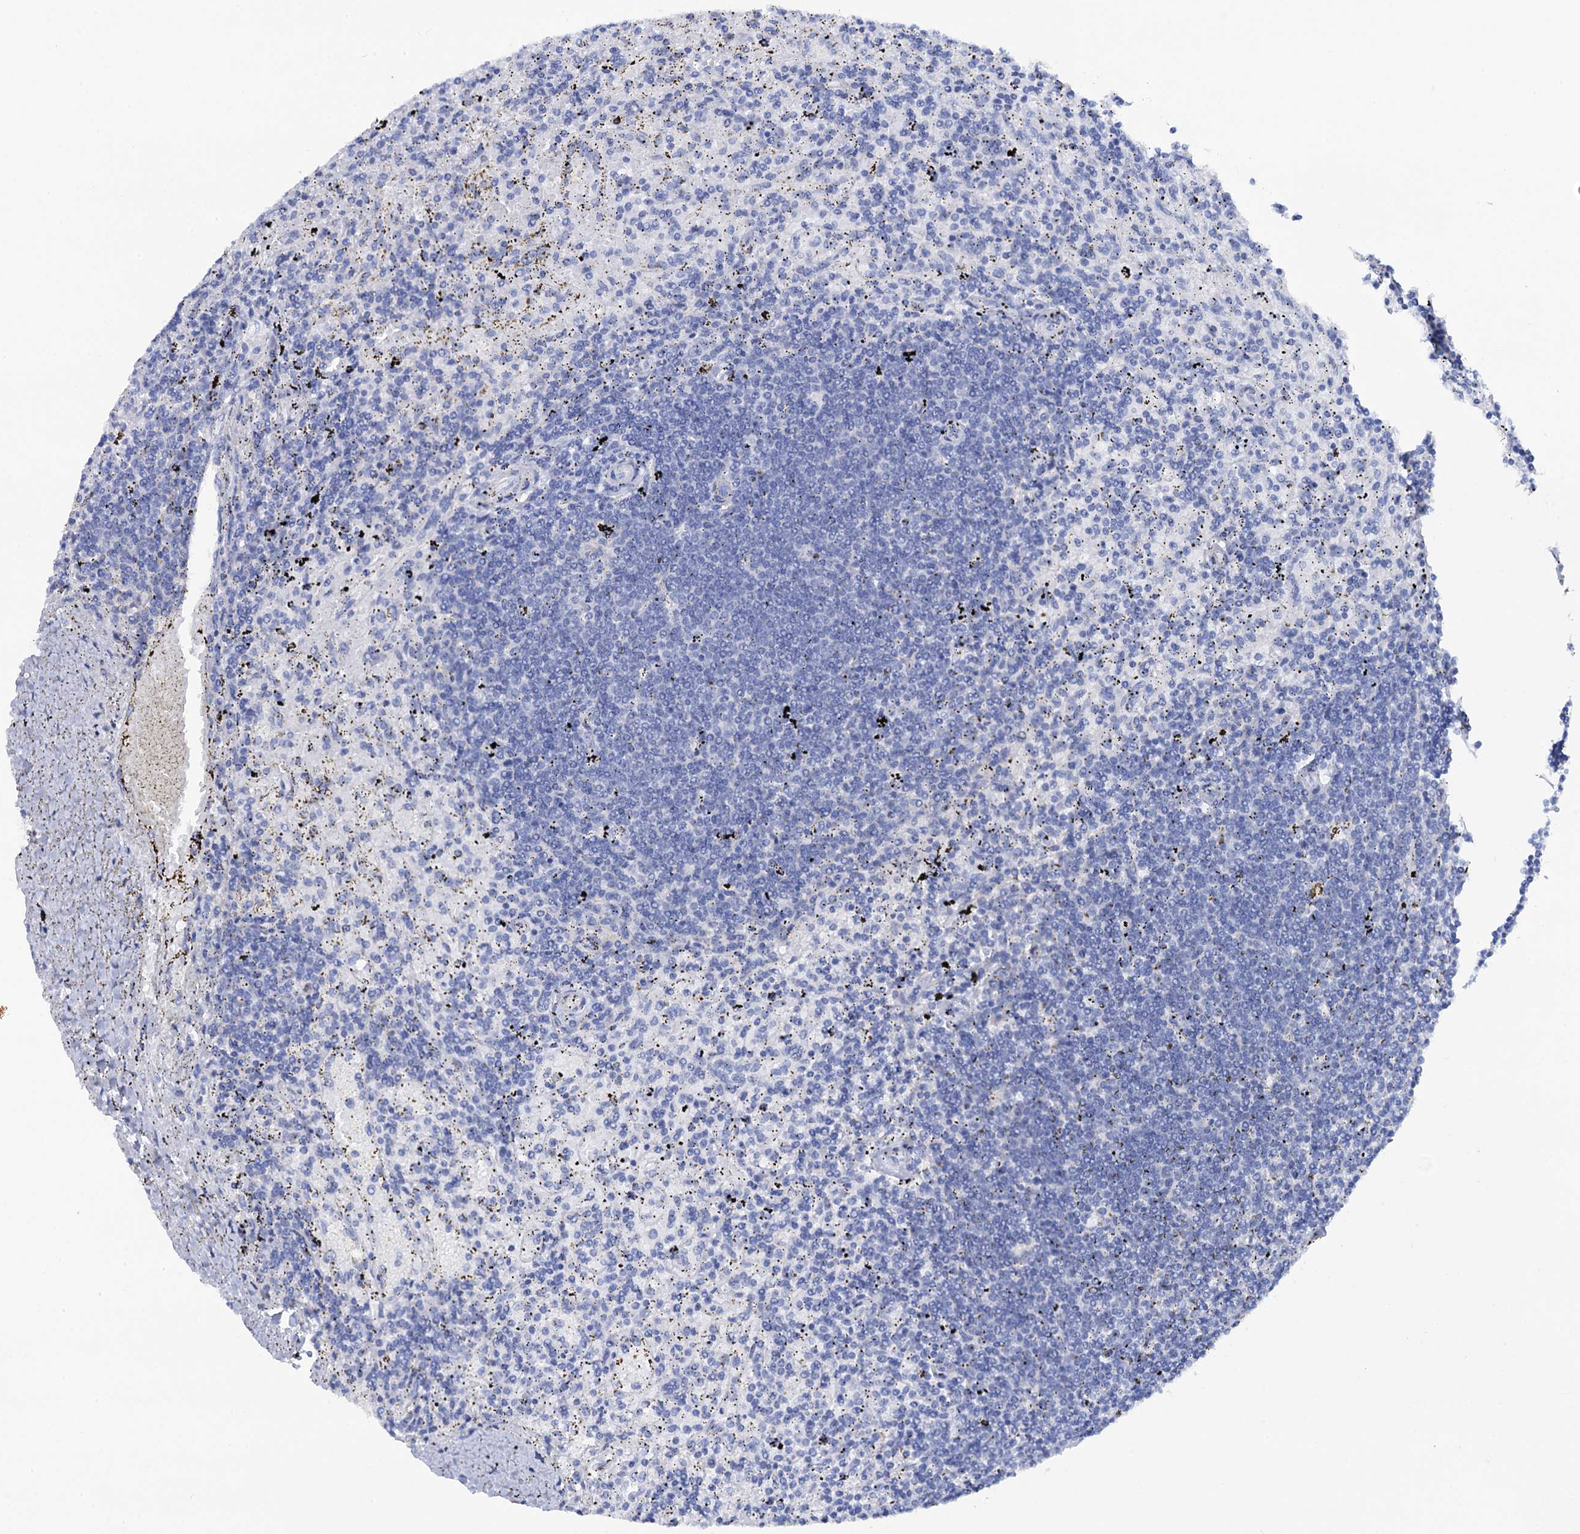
{"staining": {"intensity": "negative", "quantity": "none", "location": "none"}, "tissue": "lymphoma", "cell_type": "Tumor cells", "image_type": "cancer", "snomed": [{"axis": "morphology", "description": "Malignant lymphoma, non-Hodgkin's type, Low grade"}, {"axis": "topography", "description": "Spleen"}], "caption": "Immunohistochemical staining of lymphoma displays no significant expression in tumor cells. The staining is performed using DAB (3,3'-diaminobenzidine) brown chromogen with nuclei counter-stained in using hematoxylin.", "gene": "RAB3IP", "patient": {"sex": "male", "age": 76}}